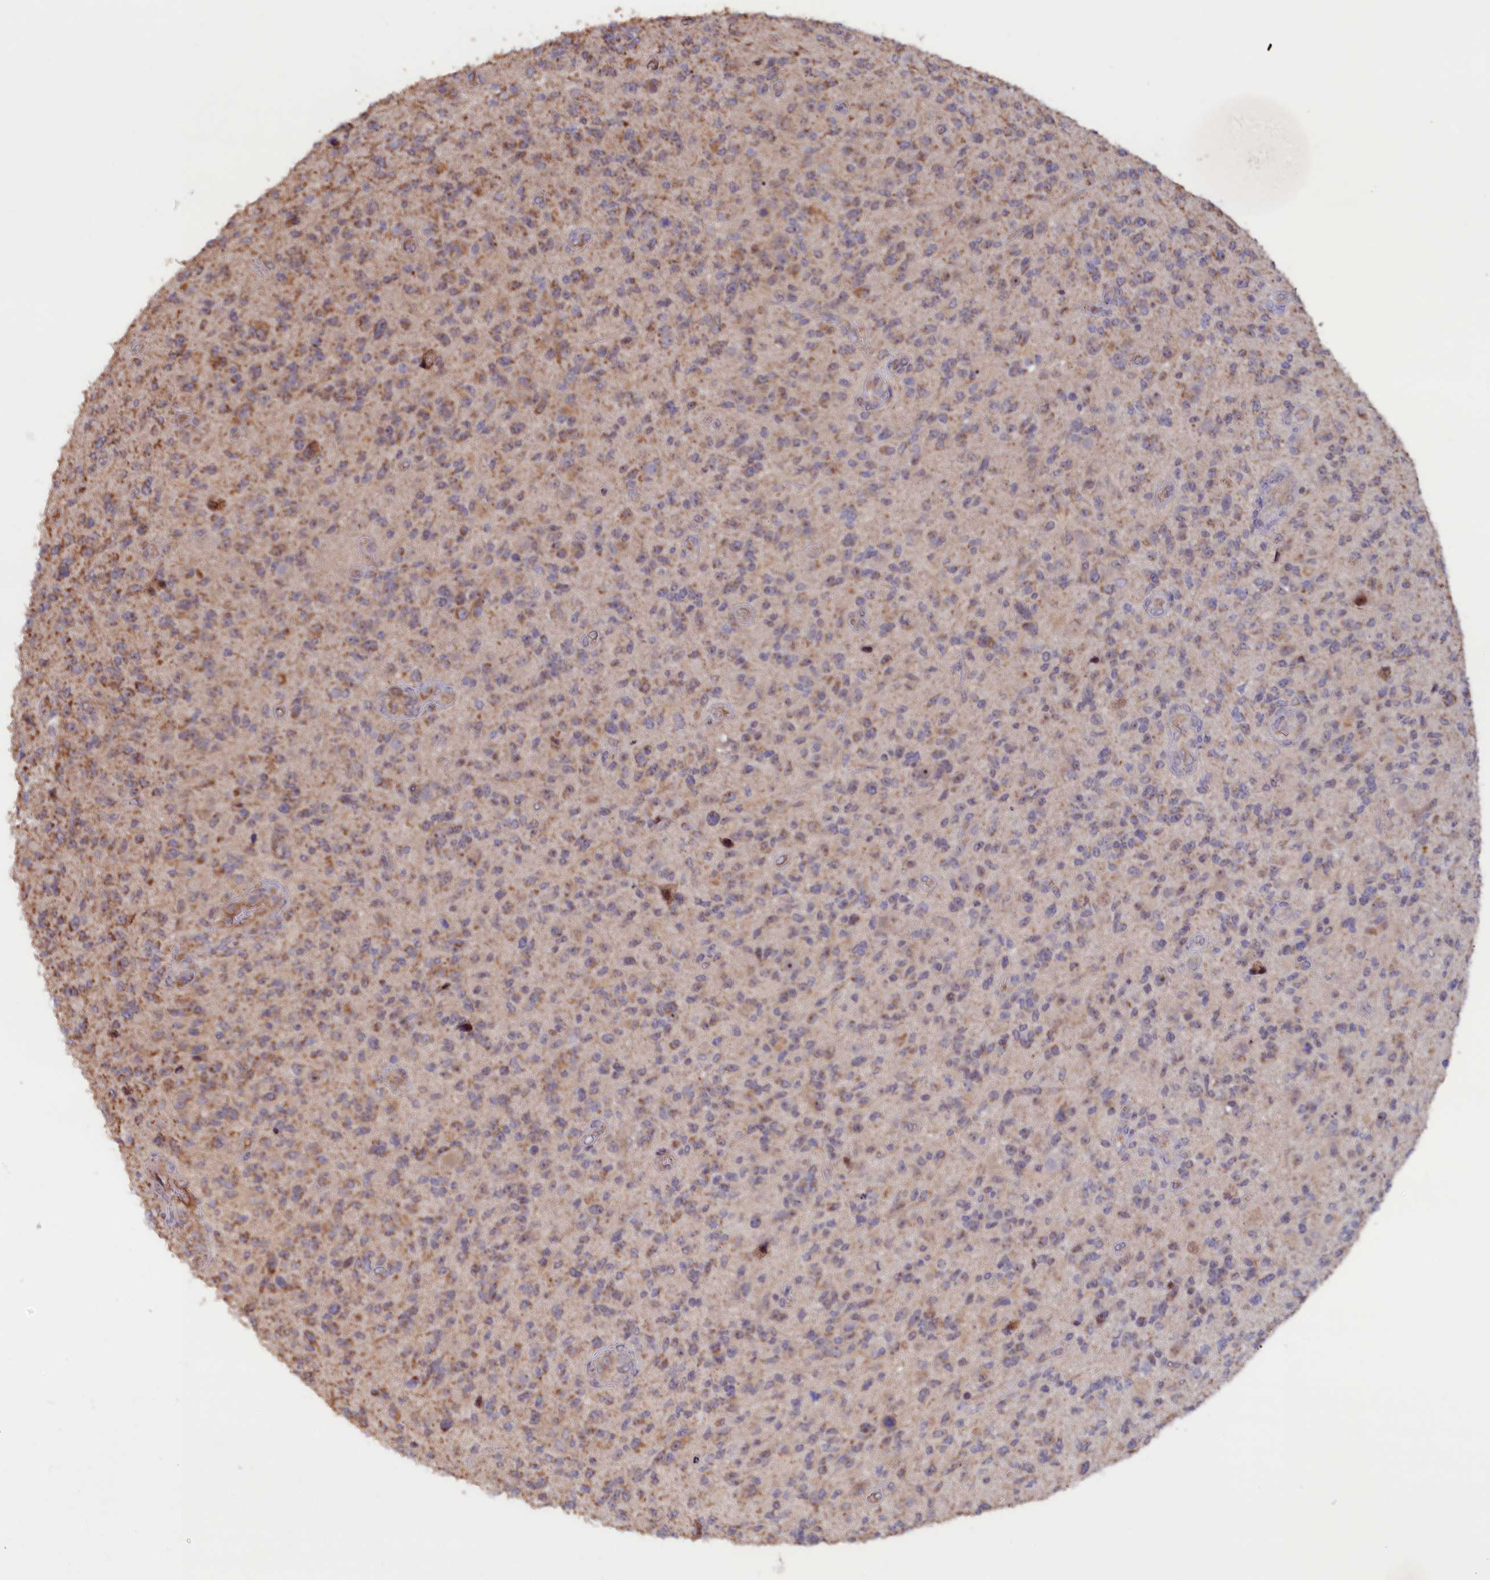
{"staining": {"intensity": "weak", "quantity": "25%-75%", "location": "cytoplasmic/membranous"}, "tissue": "glioma", "cell_type": "Tumor cells", "image_type": "cancer", "snomed": [{"axis": "morphology", "description": "Glioma, malignant, High grade"}, {"axis": "topography", "description": "Brain"}], "caption": "Human malignant glioma (high-grade) stained with a brown dye reveals weak cytoplasmic/membranous positive expression in about 25%-75% of tumor cells.", "gene": "ZNF816", "patient": {"sex": "male", "age": 47}}